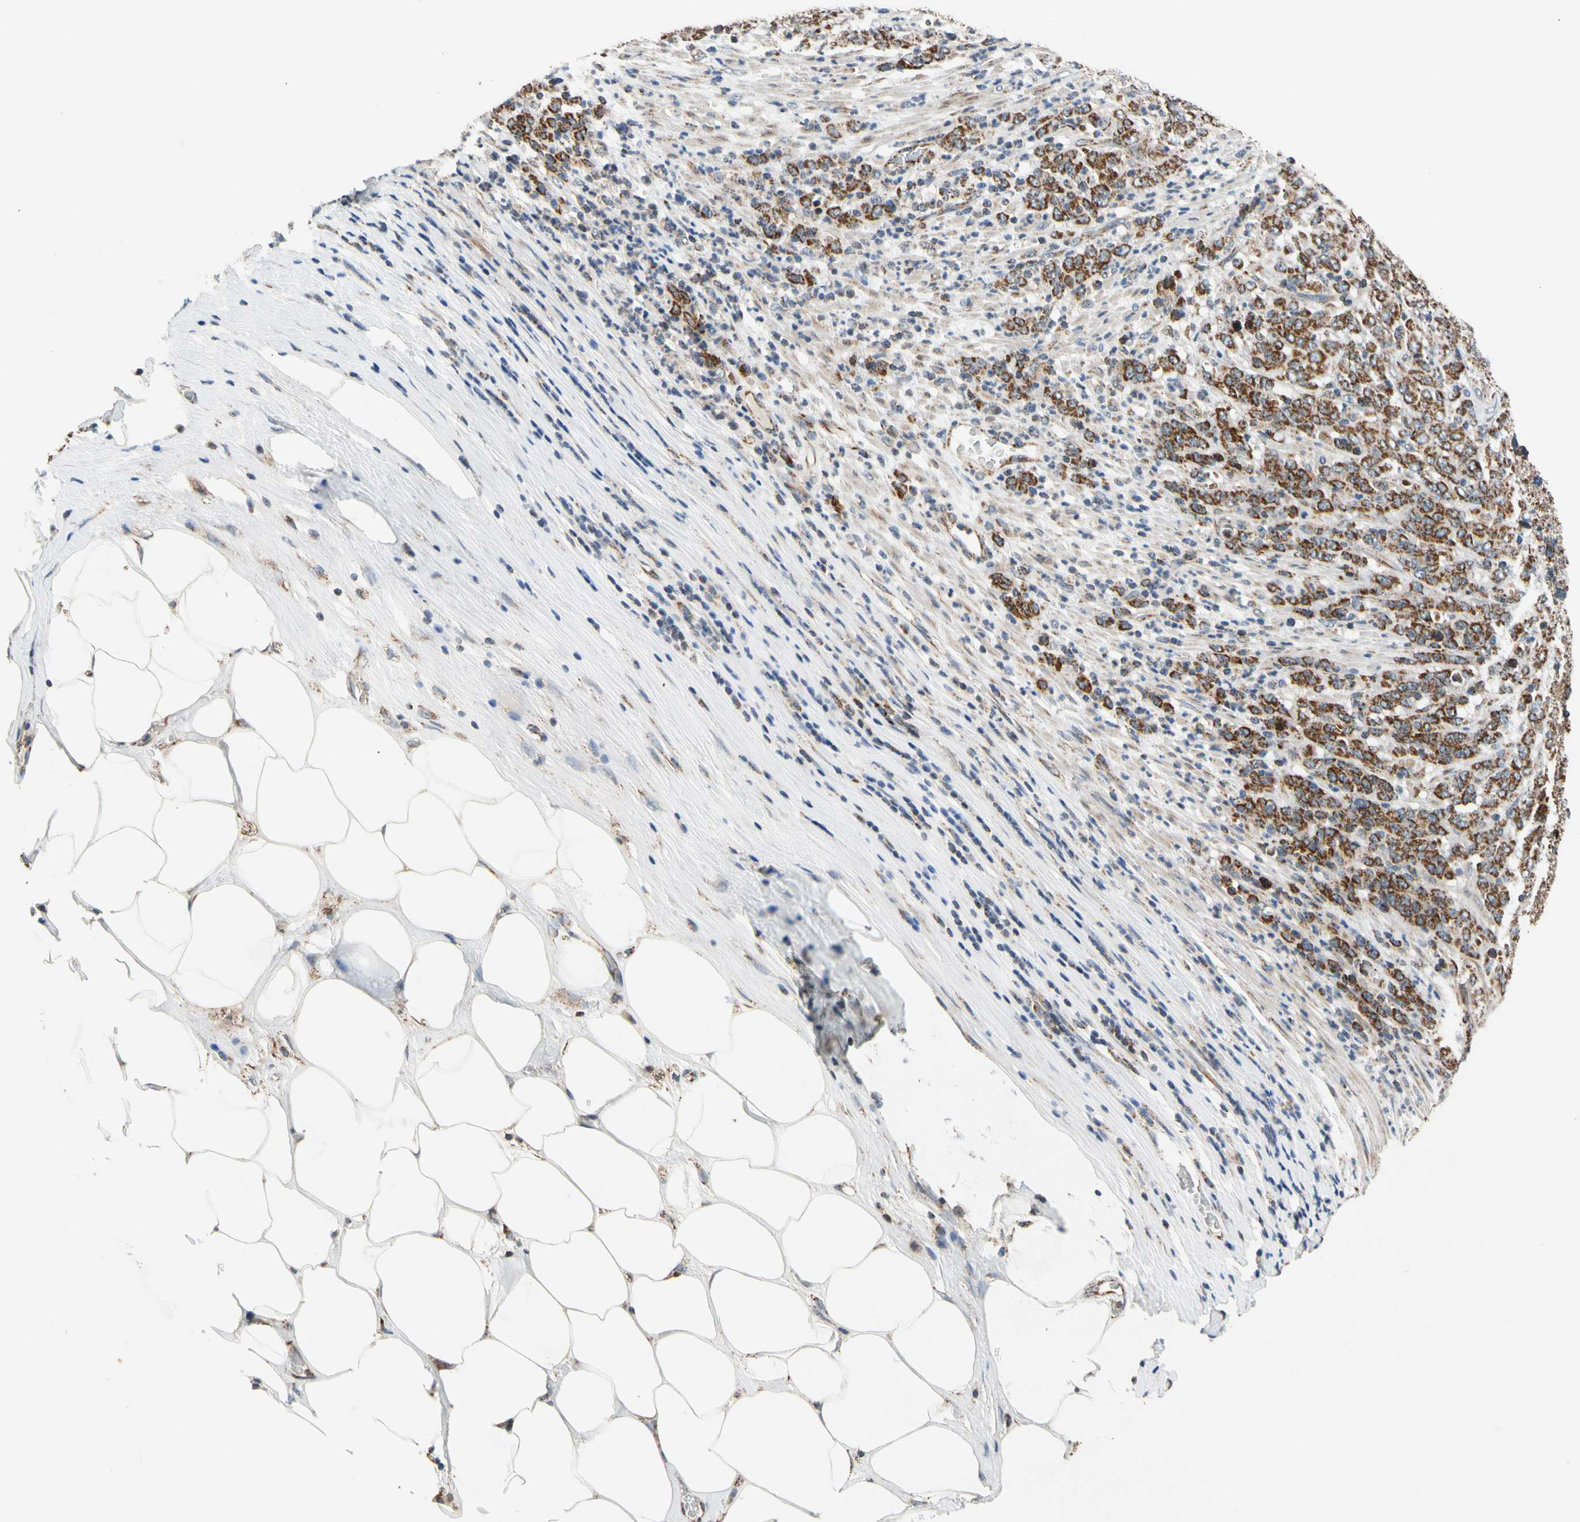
{"staining": {"intensity": "strong", "quantity": ">75%", "location": "cytoplasmic/membranous"}, "tissue": "stomach cancer", "cell_type": "Tumor cells", "image_type": "cancer", "snomed": [{"axis": "morphology", "description": "Adenocarcinoma, NOS"}, {"axis": "topography", "description": "Stomach, lower"}], "caption": "Protein expression analysis of stomach adenocarcinoma exhibits strong cytoplasmic/membranous expression in approximately >75% of tumor cells.", "gene": "KHDC4", "patient": {"sex": "female", "age": 71}}